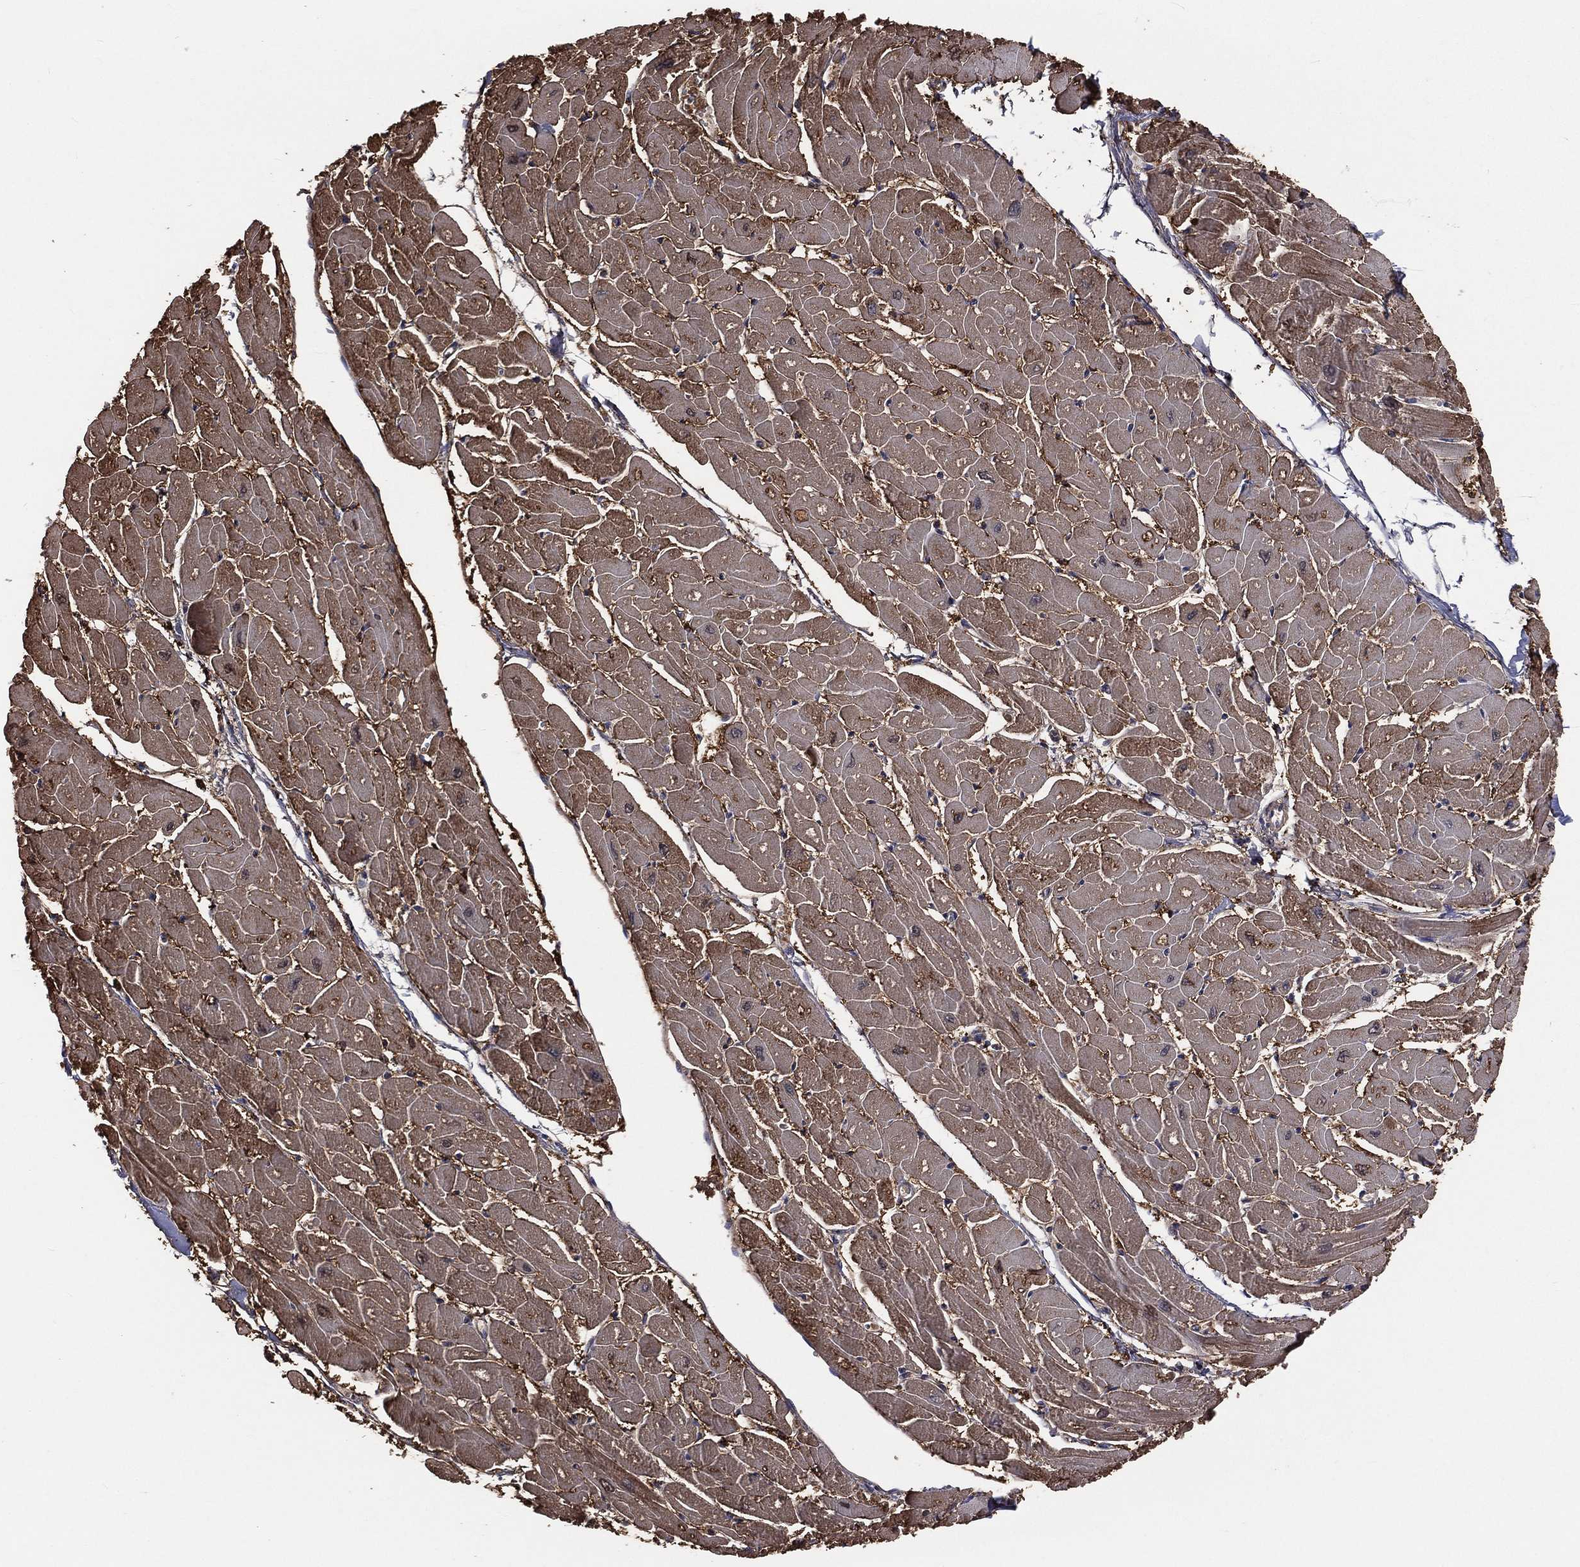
{"staining": {"intensity": "moderate", "quantity": ">75%", "location": "cytoplasmic/membranous"}, "tissue": "heart muscle", "cell_type": "Cardiomyocytes", "image_type": "normal", "snomed": [{"axis": "morphology", "description": "Normal tissue, NOS"}, {"axis": "topography", "description": "Heart"}], "caption": "High-power microscopy captured an immunohistochemistry photomicrograph of normal heart muscle, revealing moderate cytoplasmic/membranous staining in about >75% of cardiomyocytes.", "gene": "TBC1D2", "patient": {"sex": "male", "age": 57}}